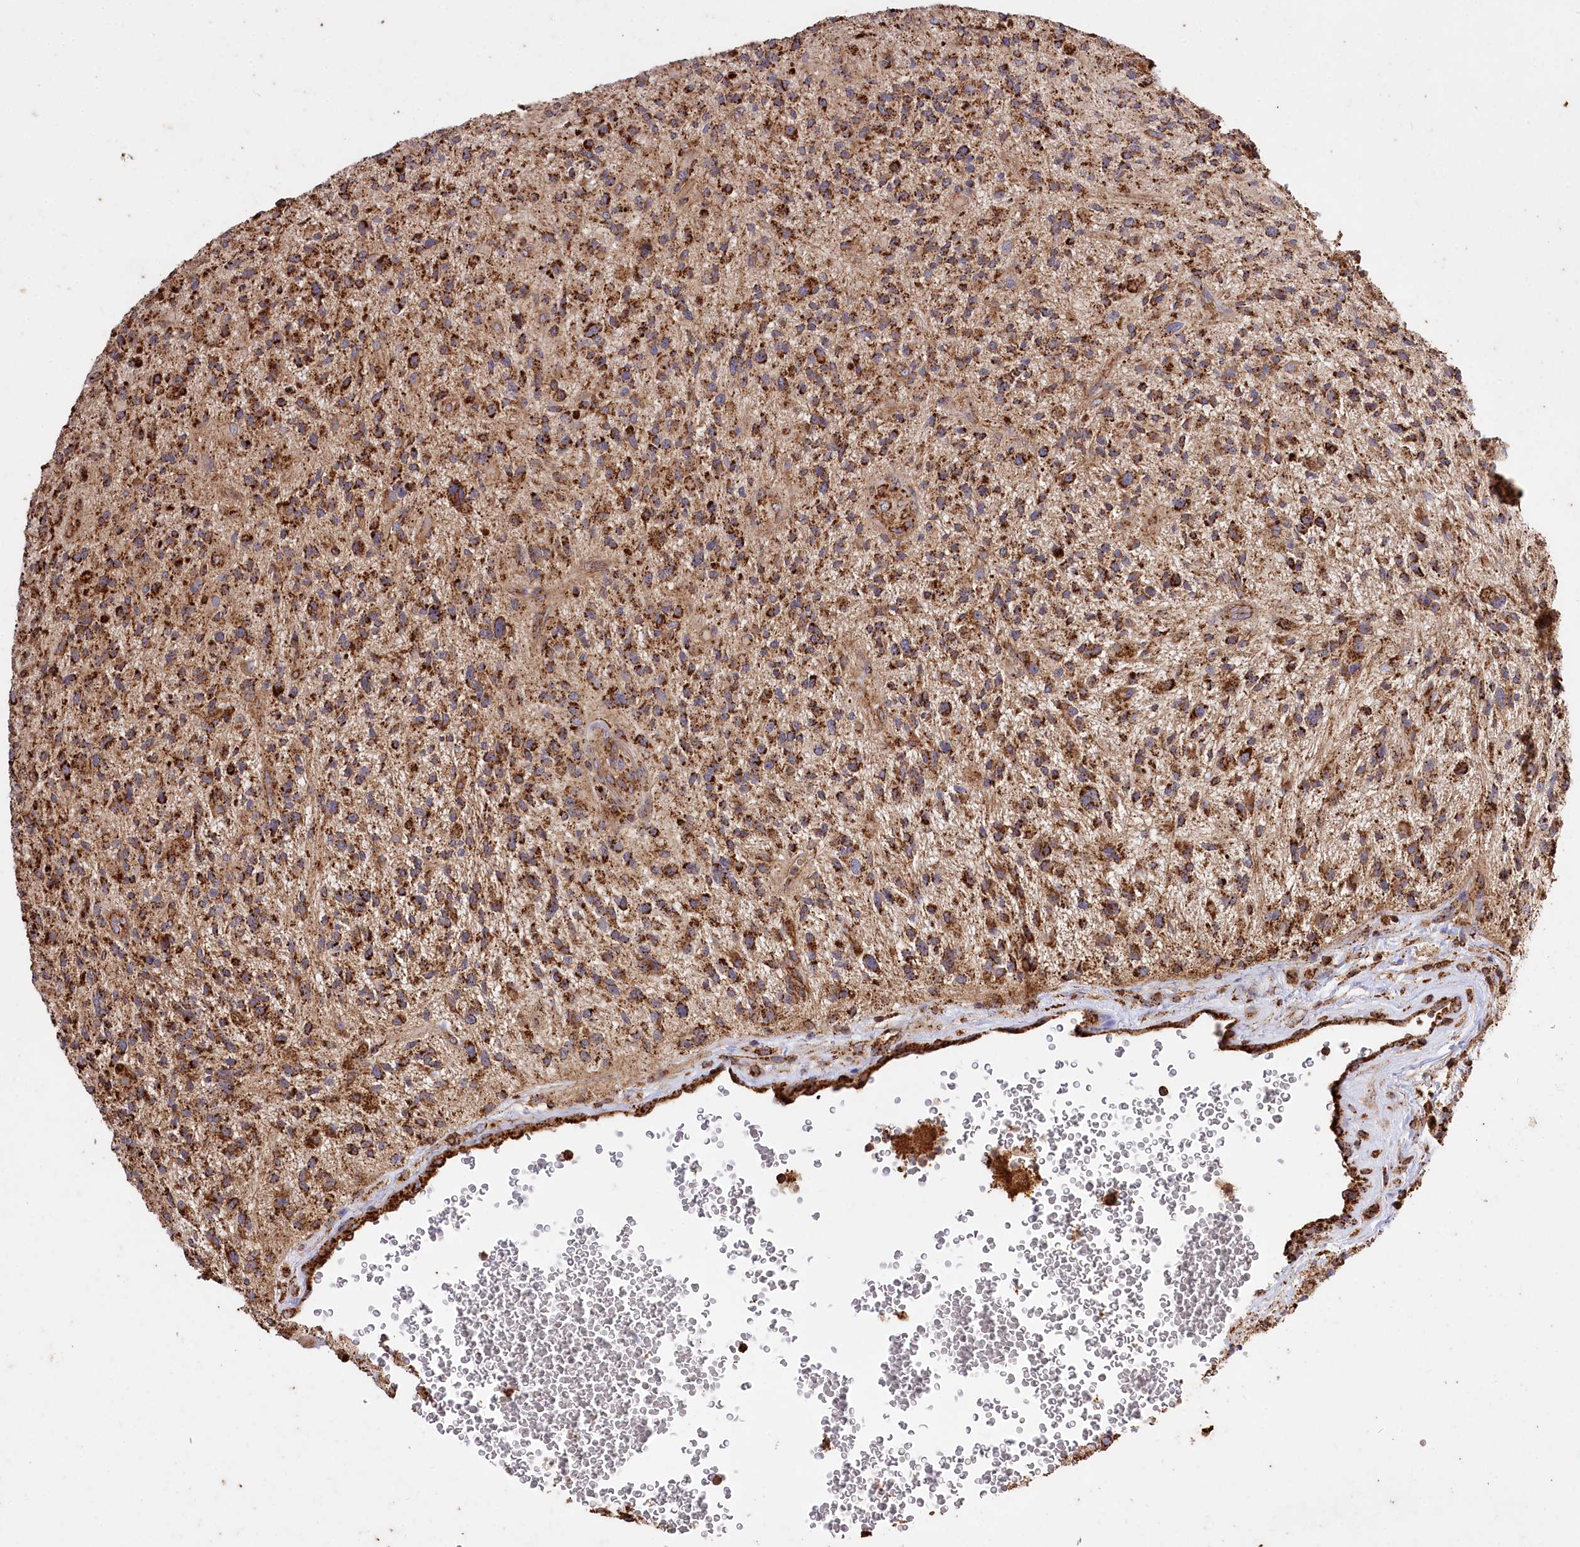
{"staining": {"intensity": "strong", "quantity": ">75%", "location": "cytoplasmic/membranous"}, "tissue": "glioma", "cell_type": "Tumor cells", "image_type": "cancer", "snomed": [{"axis": "morphology", "description": "Glioma, malignant, High grade"}, {"axis": "topography", "description": "Brain"}], "caption": "The histopathology image reveals a brown stain indicating the presence of a protein in the cytoplasmic/membranous of tumor cells in malignant glioma (high-grade).", "gene": "CARD19", "patient": {"sex": "male", "age": 47}}